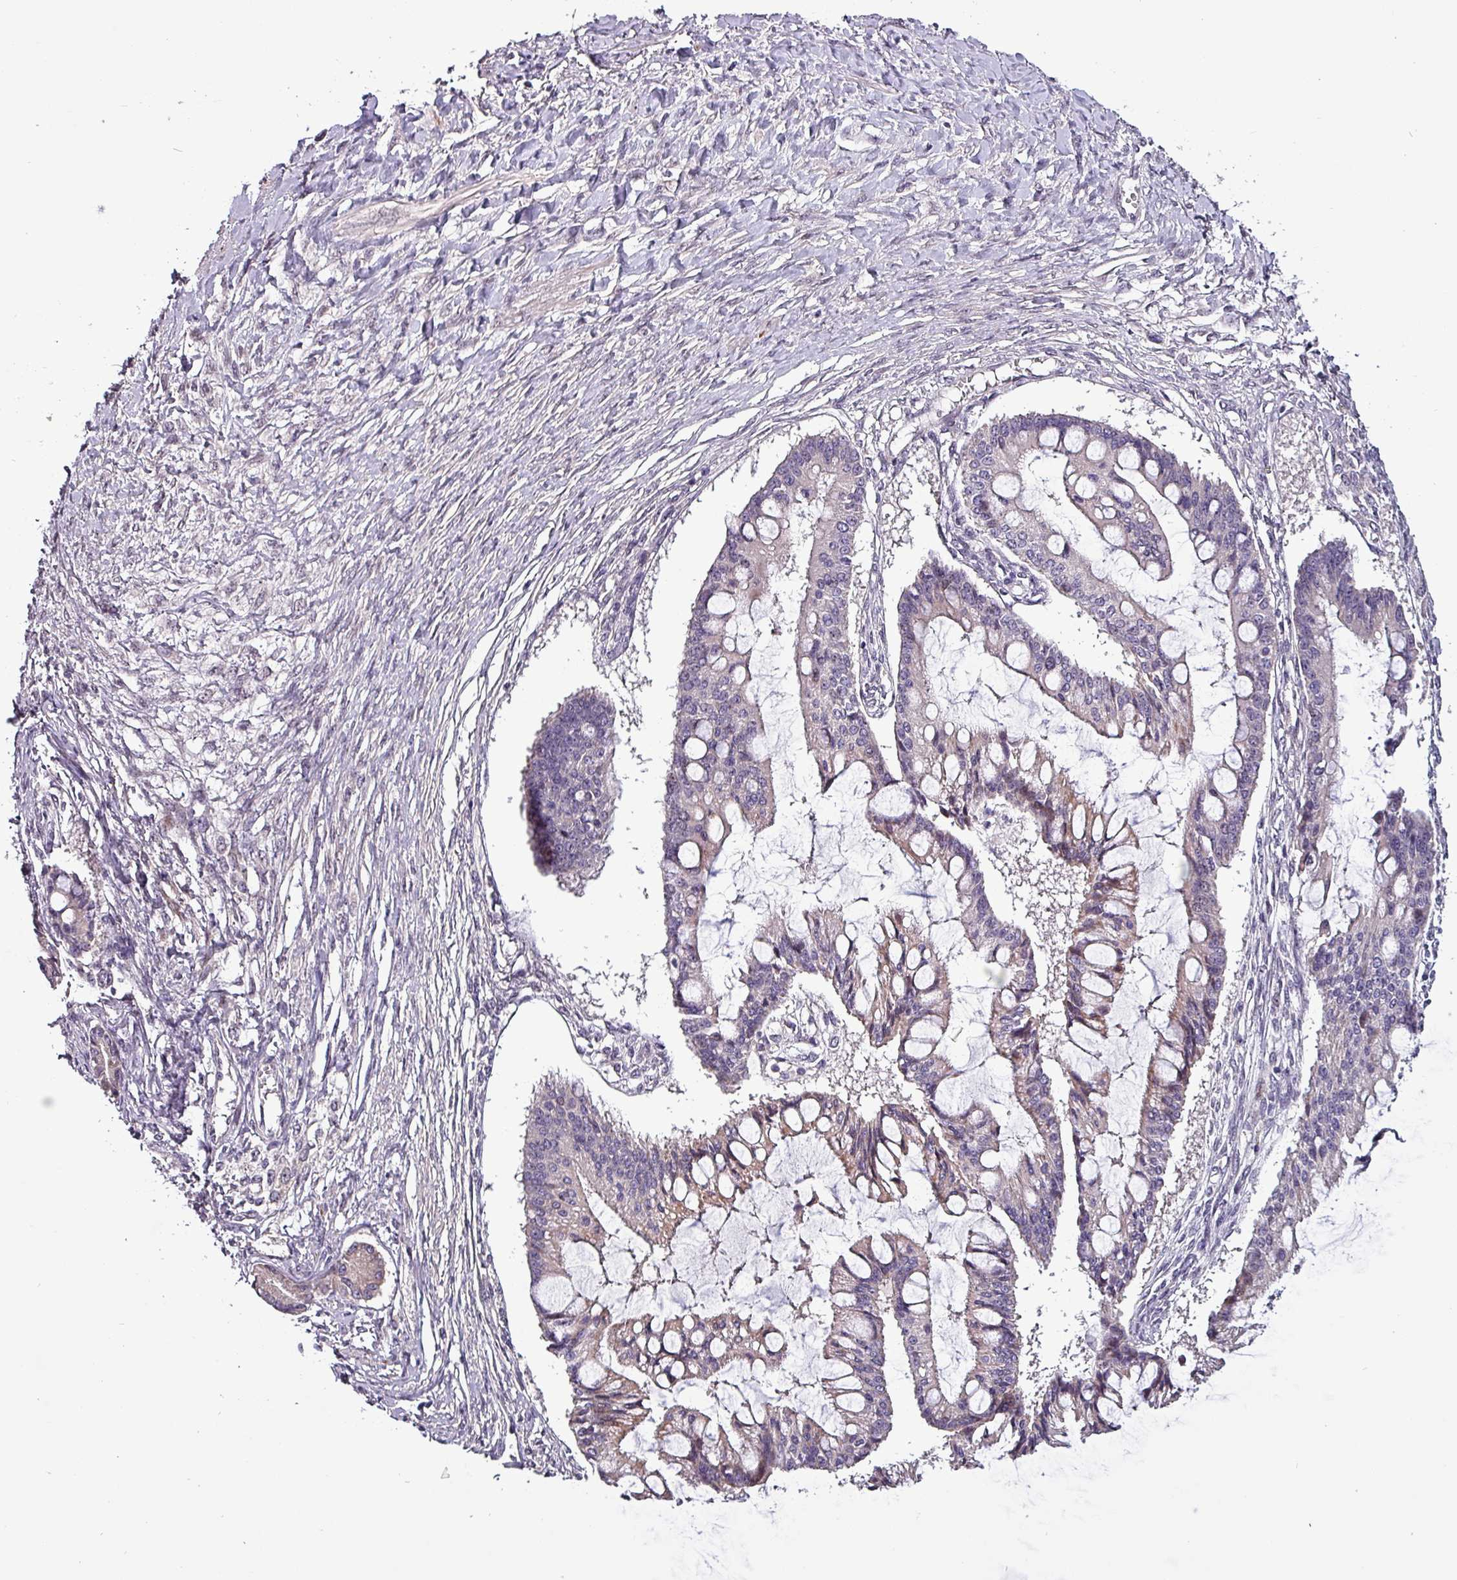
{"staining": {"intensity": "weak", "quantity": "<25%", "location": "cytoplasmic/membranous"}, "tissue": "ovarian cancer", "cell_type": "Tumor cells", "image_type": "cancer", "snomed": [{"axis": "morphology", "description": "Cystadenocarcinoma, mucinous, NOS"}, {"axis": "topography", "description": "Ovary"}], "caption": "IHC image of neoplastic tissue: mucinous cystadenocarcinoma (ovarian) stained with DAB (3,3'-diaminobenzidine) demonstrates no significant protein expression in tumor cells.", "gene": "GRAPL", "patient": {"sex": "female", "age": 73}}